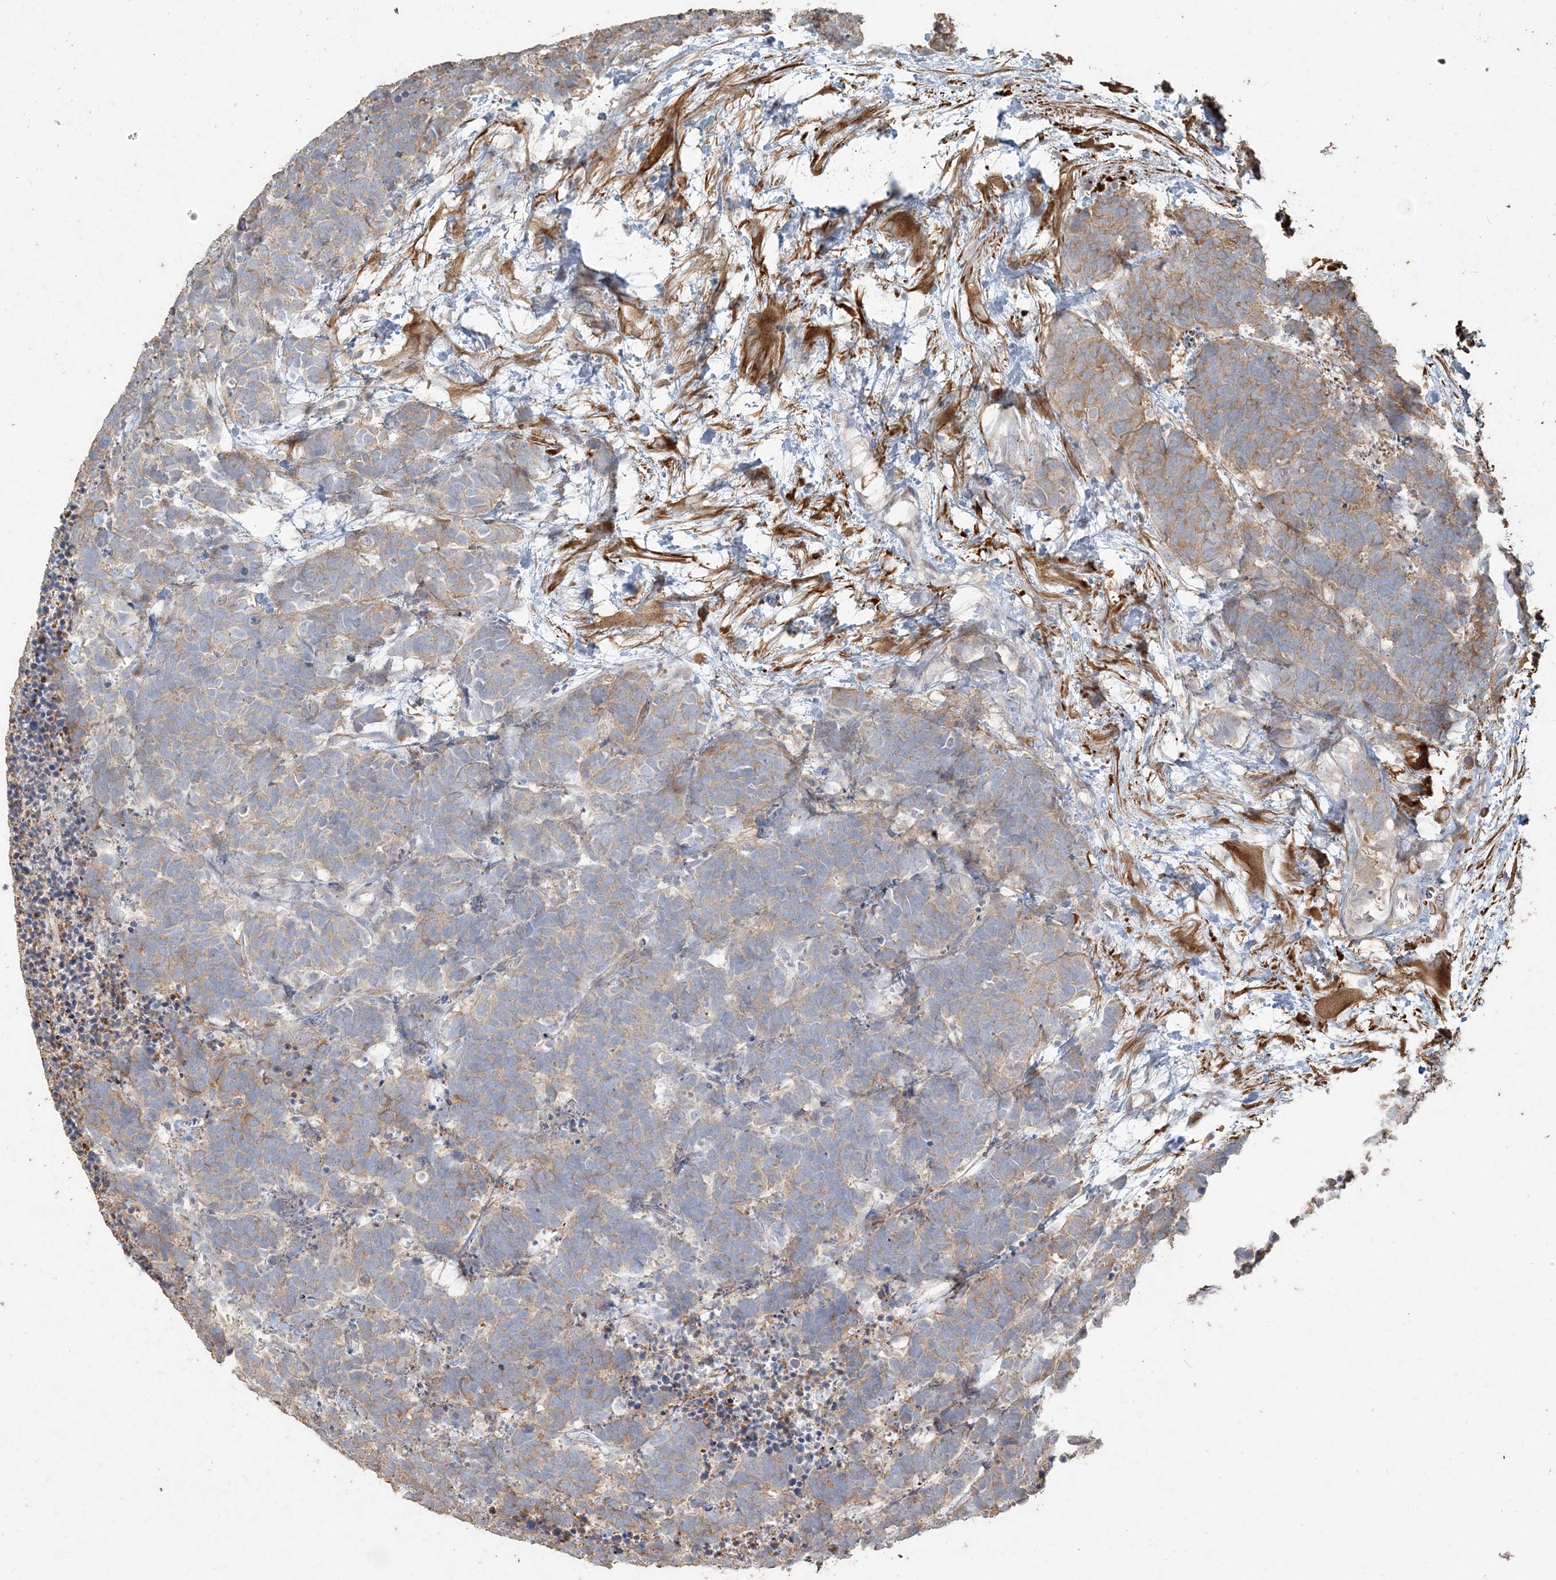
{"staining": {"intensity": "moderate", "quantity": "<25%", "location": "cytoplasmic/membranous"}, "tissue": "carcinoid", "cell_type": "Tumor cells", "image_type": "cancer", "snomed": [{"axis": "morphology", "description": "Carcinoma, NOS"}, {"axis": "morphology", "description": "Carcinoid, malignant, NOS"}, {"axis": "topography", "description": "Urinary bladder"}], "caption": "Immunohistochemical staining of carcinoid (malignant) reveals moderate cytoplasmic/membranous protein staining in approximately <25% of tumor cells.", "gene": "RNF145", "patient": {"sex": "male", "age": 57}}